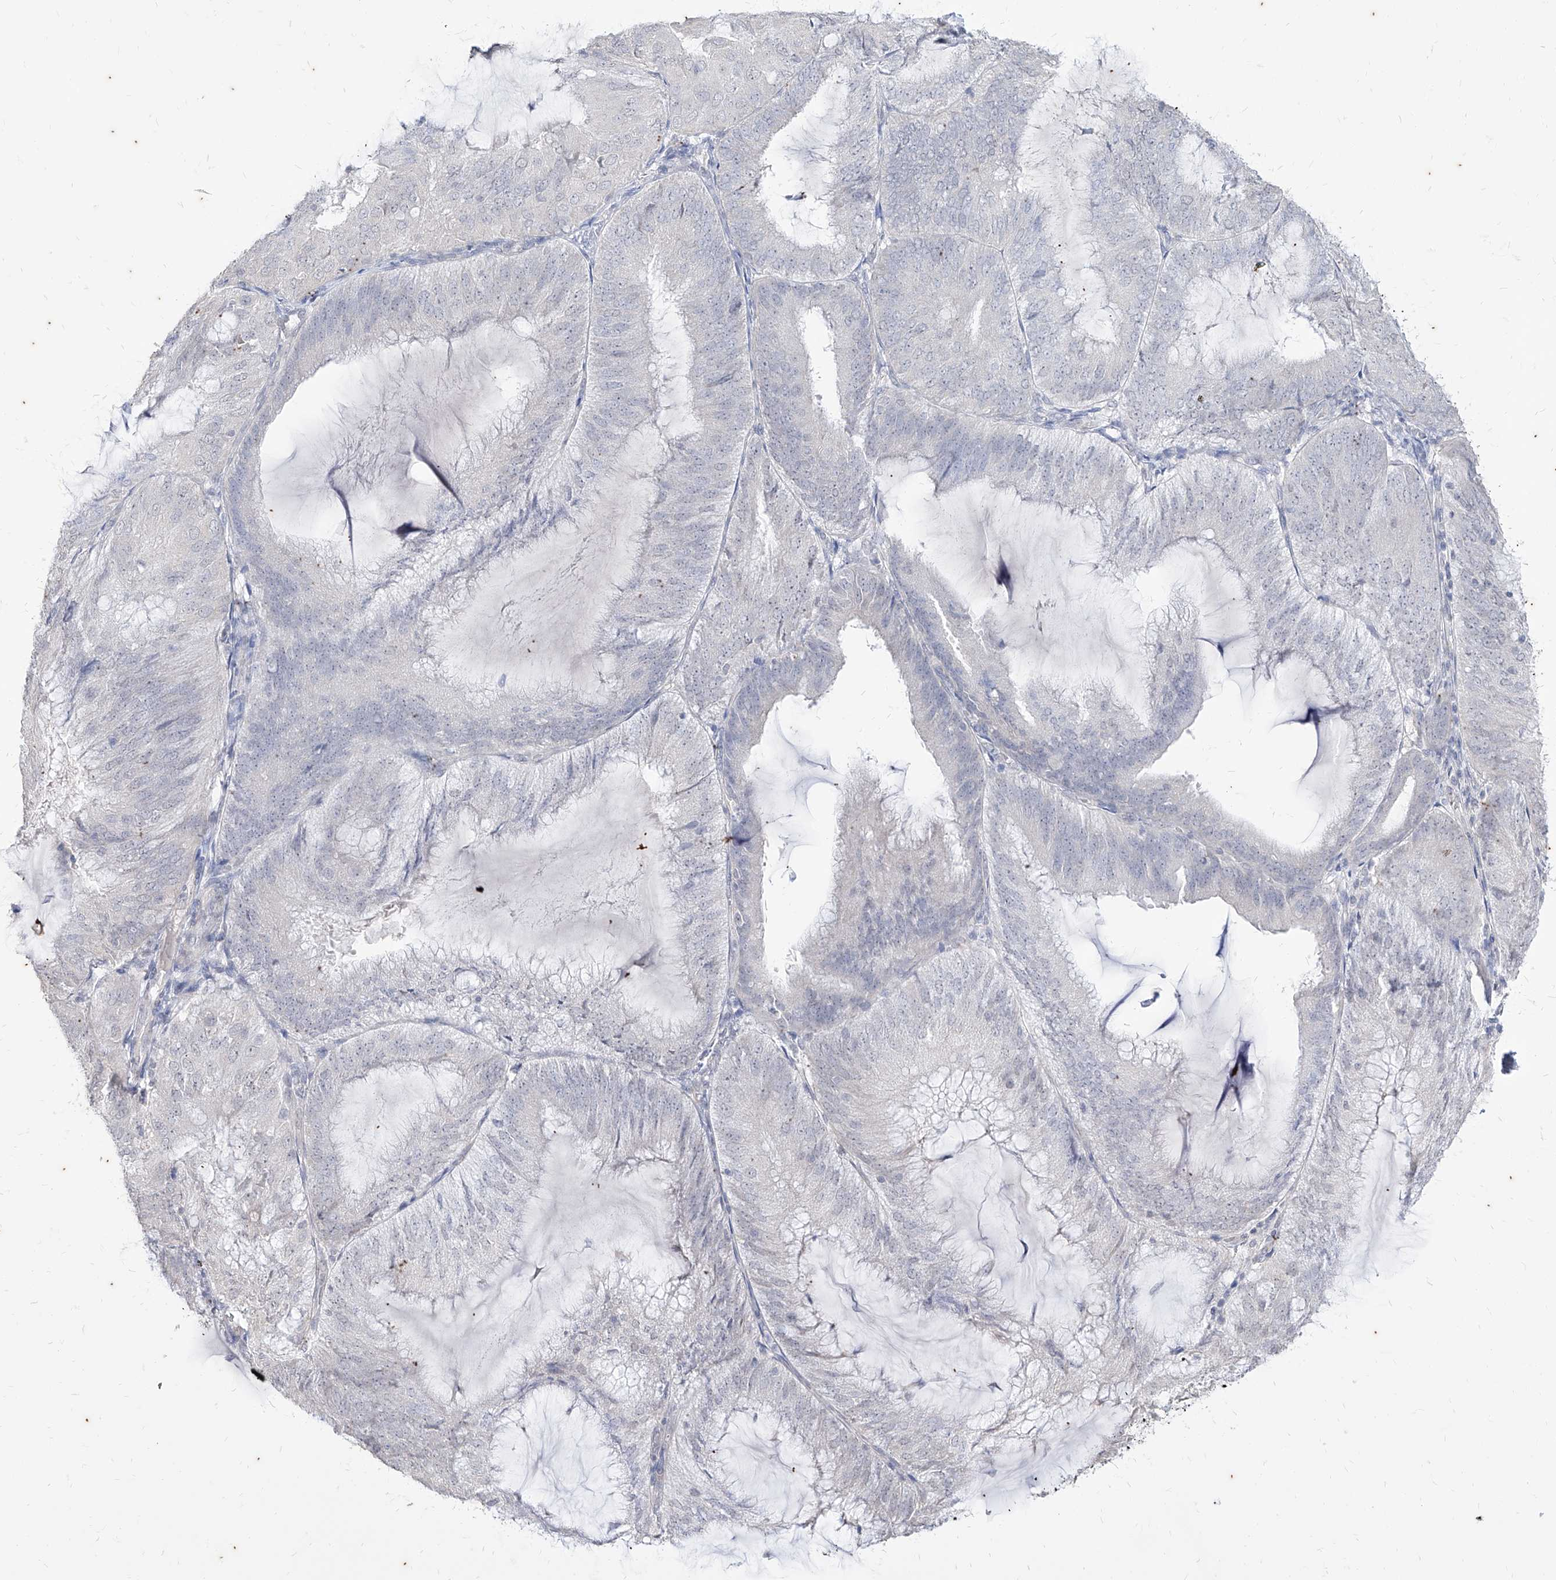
{"staining": {"intensity": "negative", "quantity": "none", "location": "none"}, "tissue": "endometrial cancer", "cell_type": "Tumor cells", "image_type": "cancer", "snomed": [{"axis": "morphology", "description": "Adenocarcinoma, NOS"}, {"axis": "topography", "description": "Endometrium"}], "caption": "Endometrial cancer was stained to show a protein in brown. There is no significant expression in tumor cells. (Stains: DAB (3,3'-diaminobenzidine) immunohistochemistry (IHC) with hematoxylin counter stain, Microscopy: brightfield microscopy at high magnification).", "gene": "PHF20L1", "patient": {"sex": "female", "age": 81}}